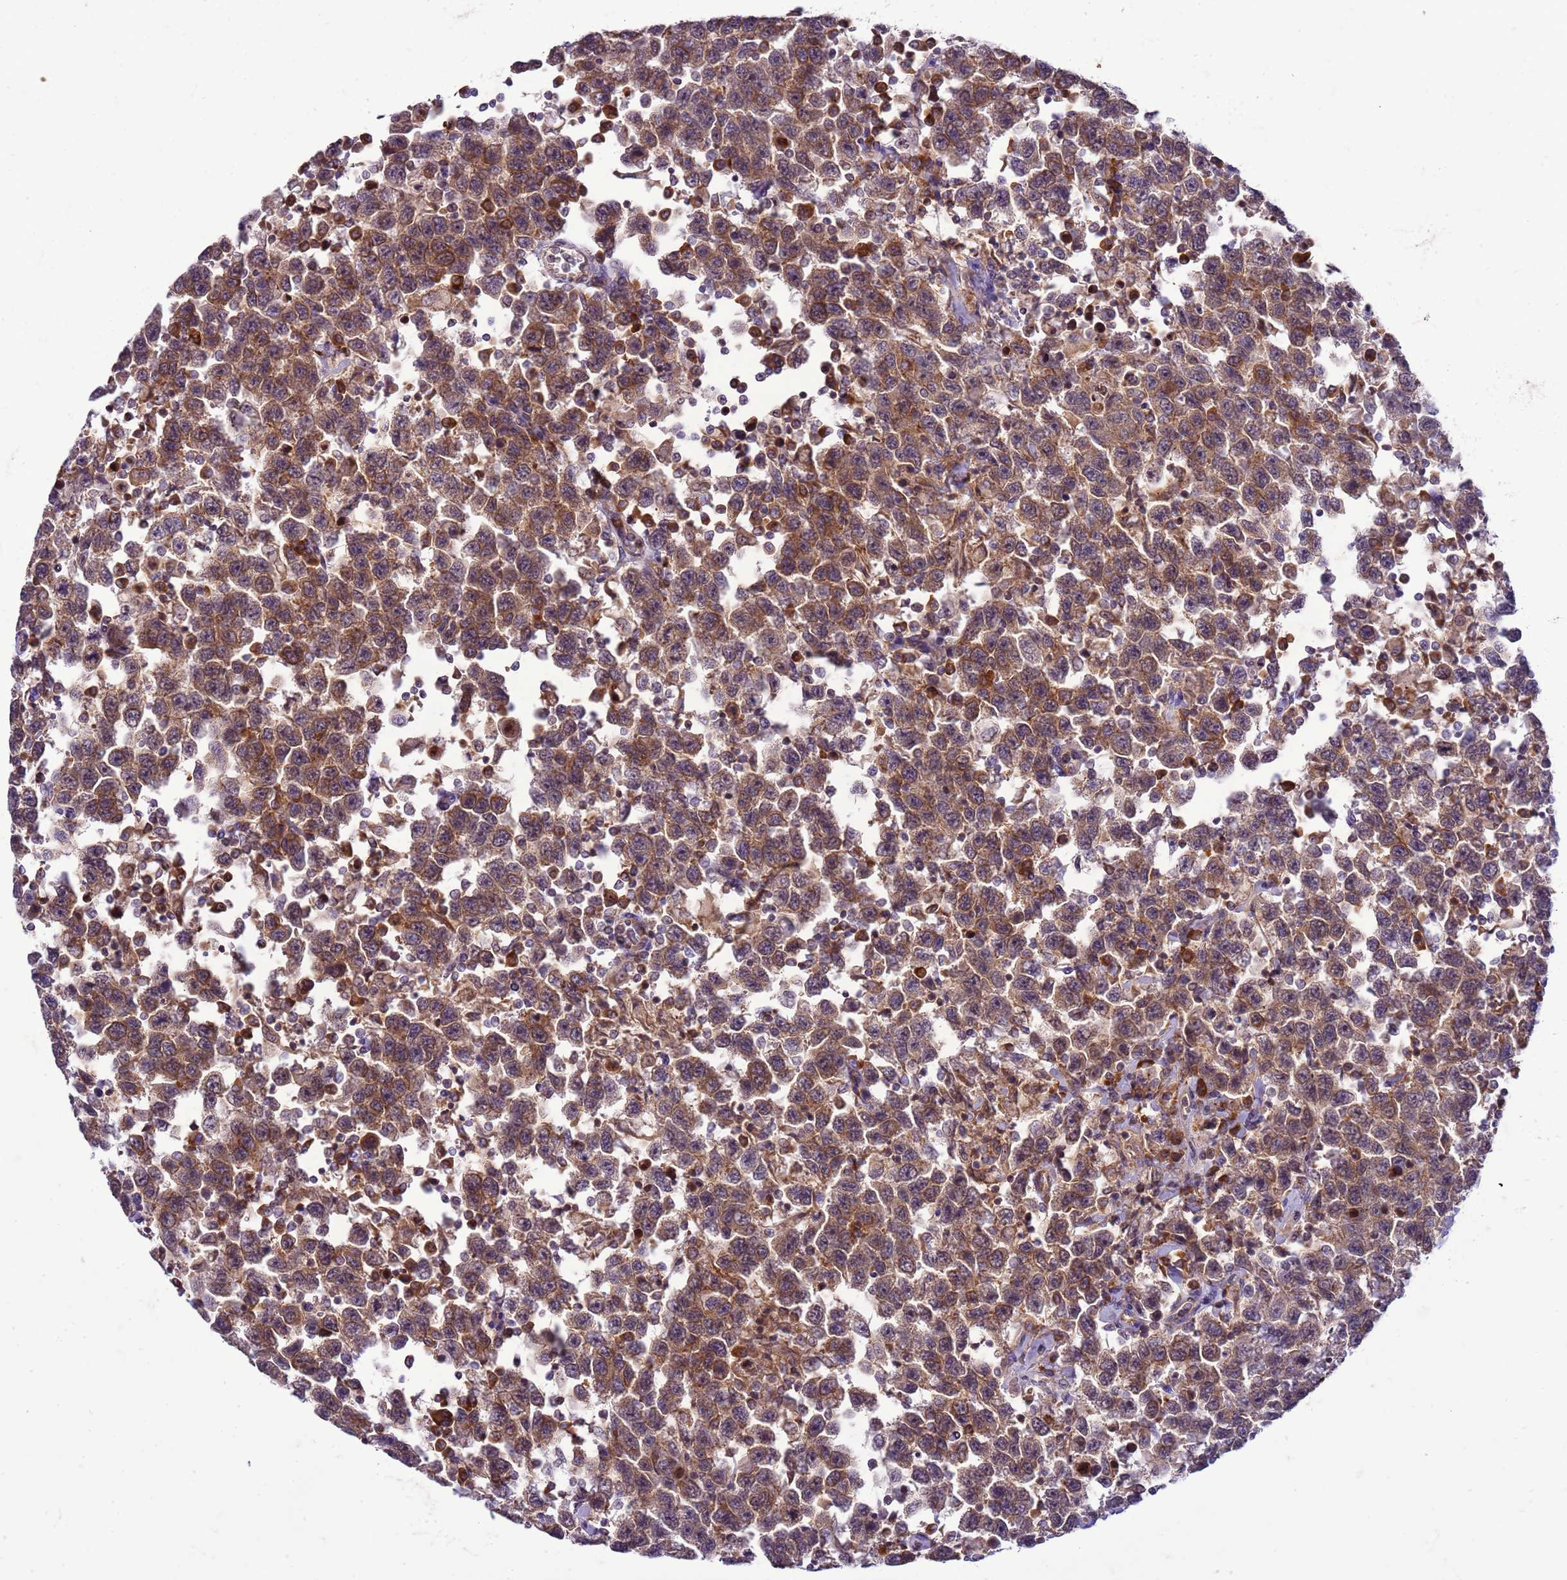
{"staining": {"intensity": "moderate", "quantity": ">75%", "location": "cytoplasmic/membranous"}, "tissue": "testis cancer", "cell_type": "Tumor cells", "image_type": "cancer", "snomed": [{"axis": "morphology", "description": "Seminoma, NOS"}, {"axis": "topography", "description": "Testis"}], "caption": "Human testis cancer stained with a protein marker shows moderate staining in tumor cells.", "gene": "GEN1", "patient": {"sex": "male", "age": 41}}